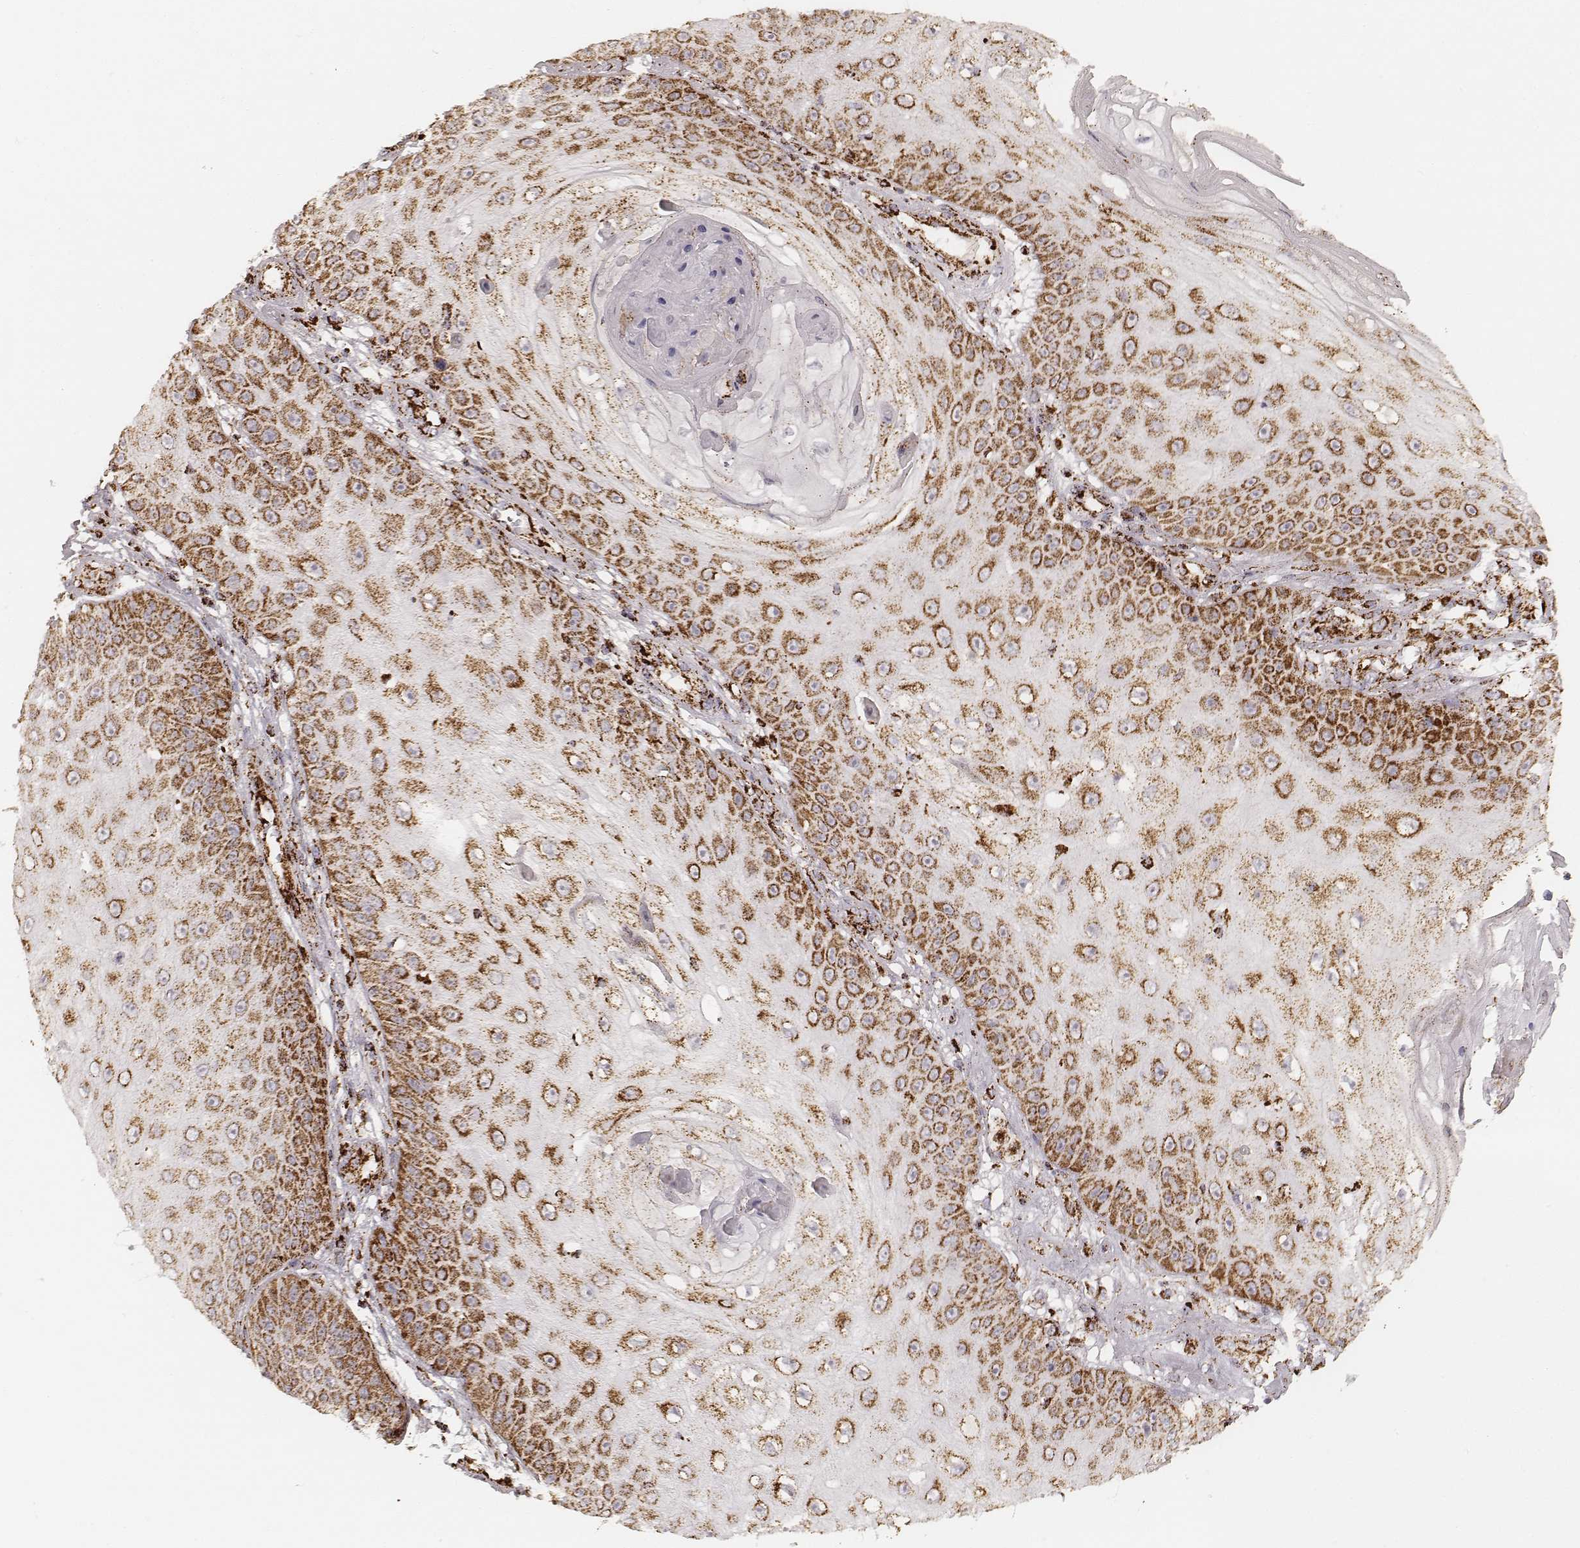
{"staining": {"intensity": "strong", "quantity": ">75%", "location": "cytoplasmic/membranous"}, "tissue": "skin cancer", "cell_type": "Tumor cells", "image_type": "cancer", "snomed": [{"axis": "morphology", "description": "Squamous cell carcinoma, NOS"}, {"axis": "topography", "description": "Skin"}], "caption": "A brown stain highlights strong cytoplasmic/membranous positivity of a protein in squamous cell carcinoma (skin) tumor cells.", "gene": "CS", "patient": {"sex": "male", "age": 70}}